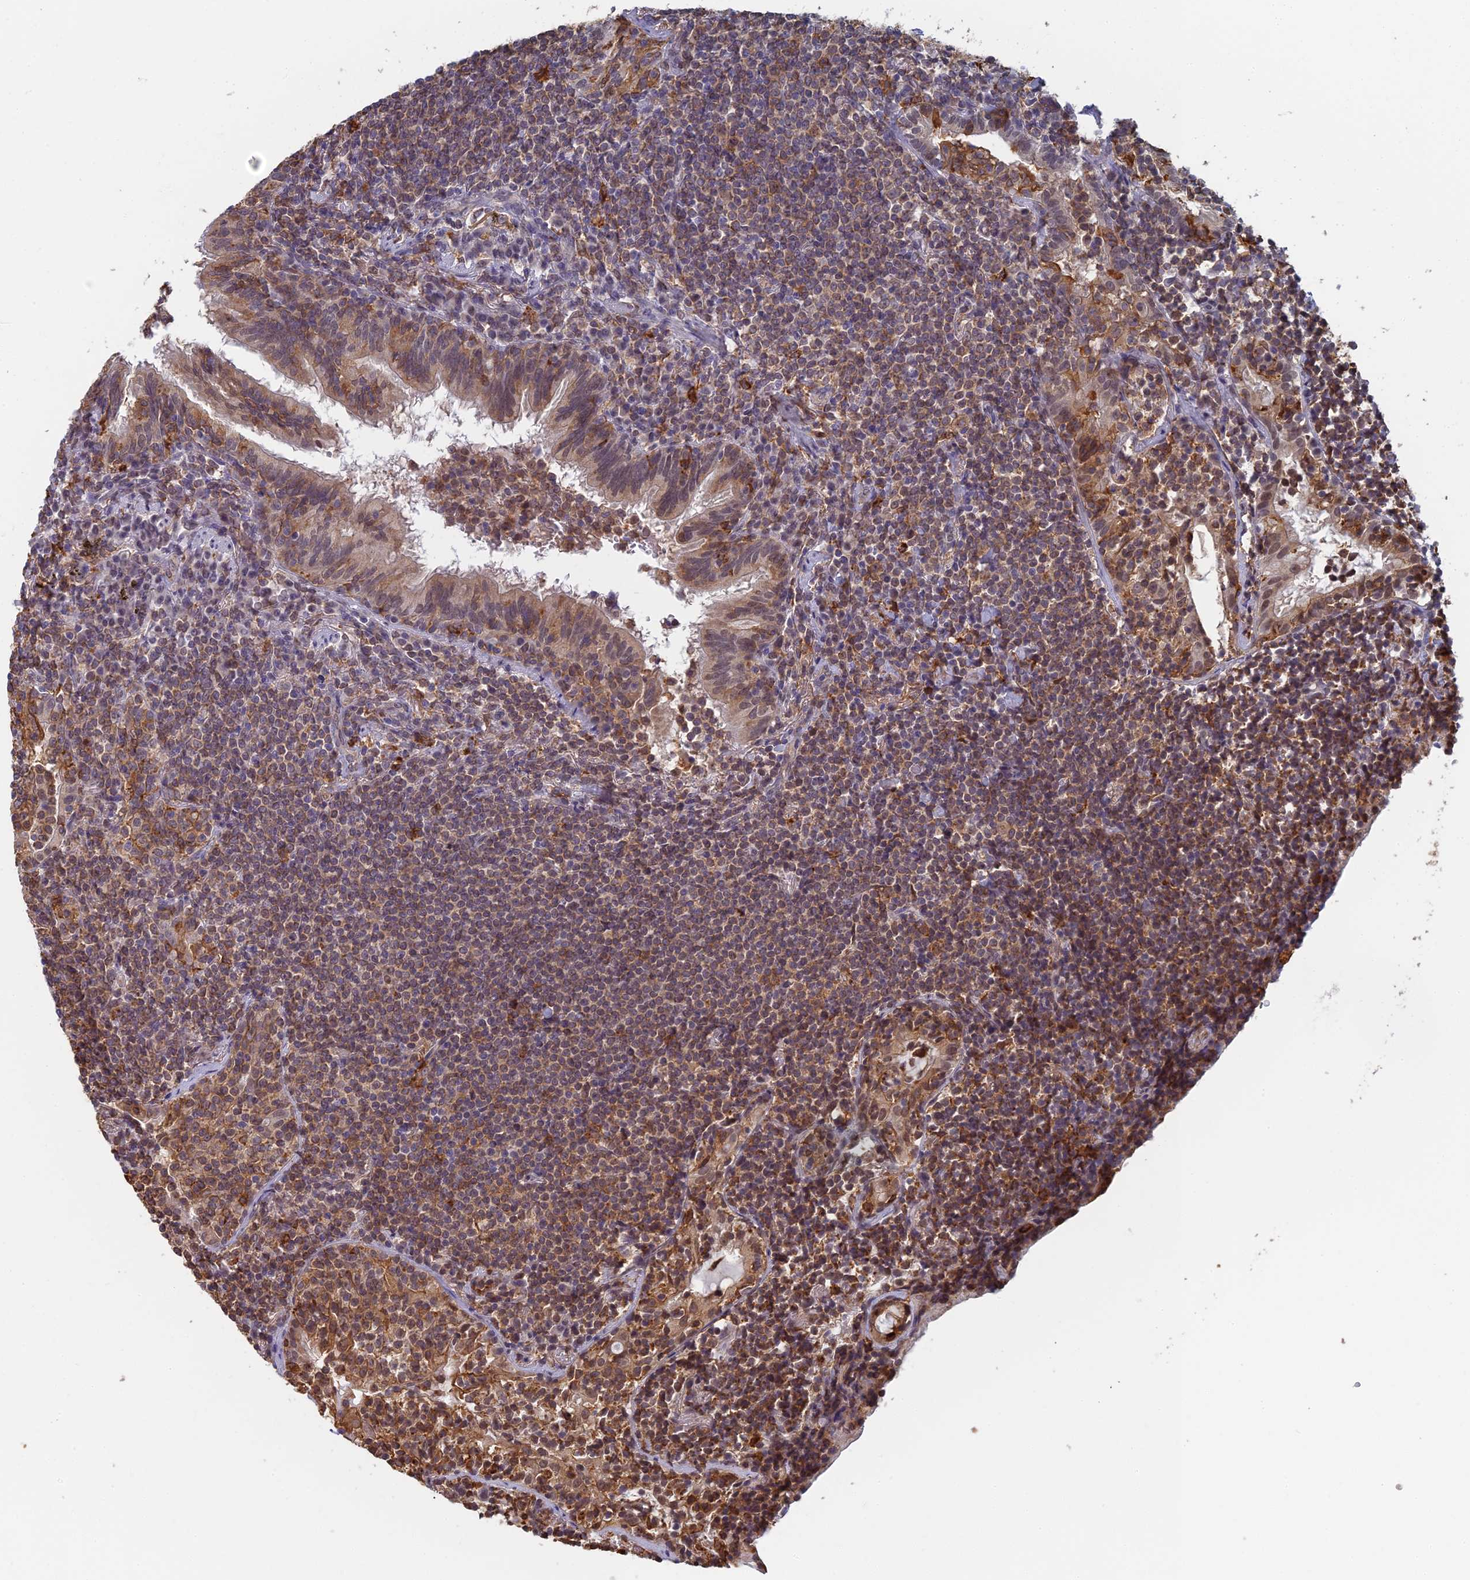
{"staining": {"intensity": "moderate", "quantity": "25%-75%", "location": "cytoplasmic/membranous"}, "tissue": "lymphoma", "cell_type": "Tumor cells", "image_type": "cancer", "snomed": [{"axis": "morphology", "description": "Malignant lymphoma, non-Hodgkin's type, Low grade"}, {"axis": "topography", "description": "Lung"}], "caption": "Protein staining exhibits moderate cytoplasmic/membranous expression in approximately 25%-75% of tumor cells in lymphoma. (DAB IHC, brown staining for protein, blue staining for nuclei).", "gene": "GPATCH1", "patient": {"sex": "female", "age": 71}}